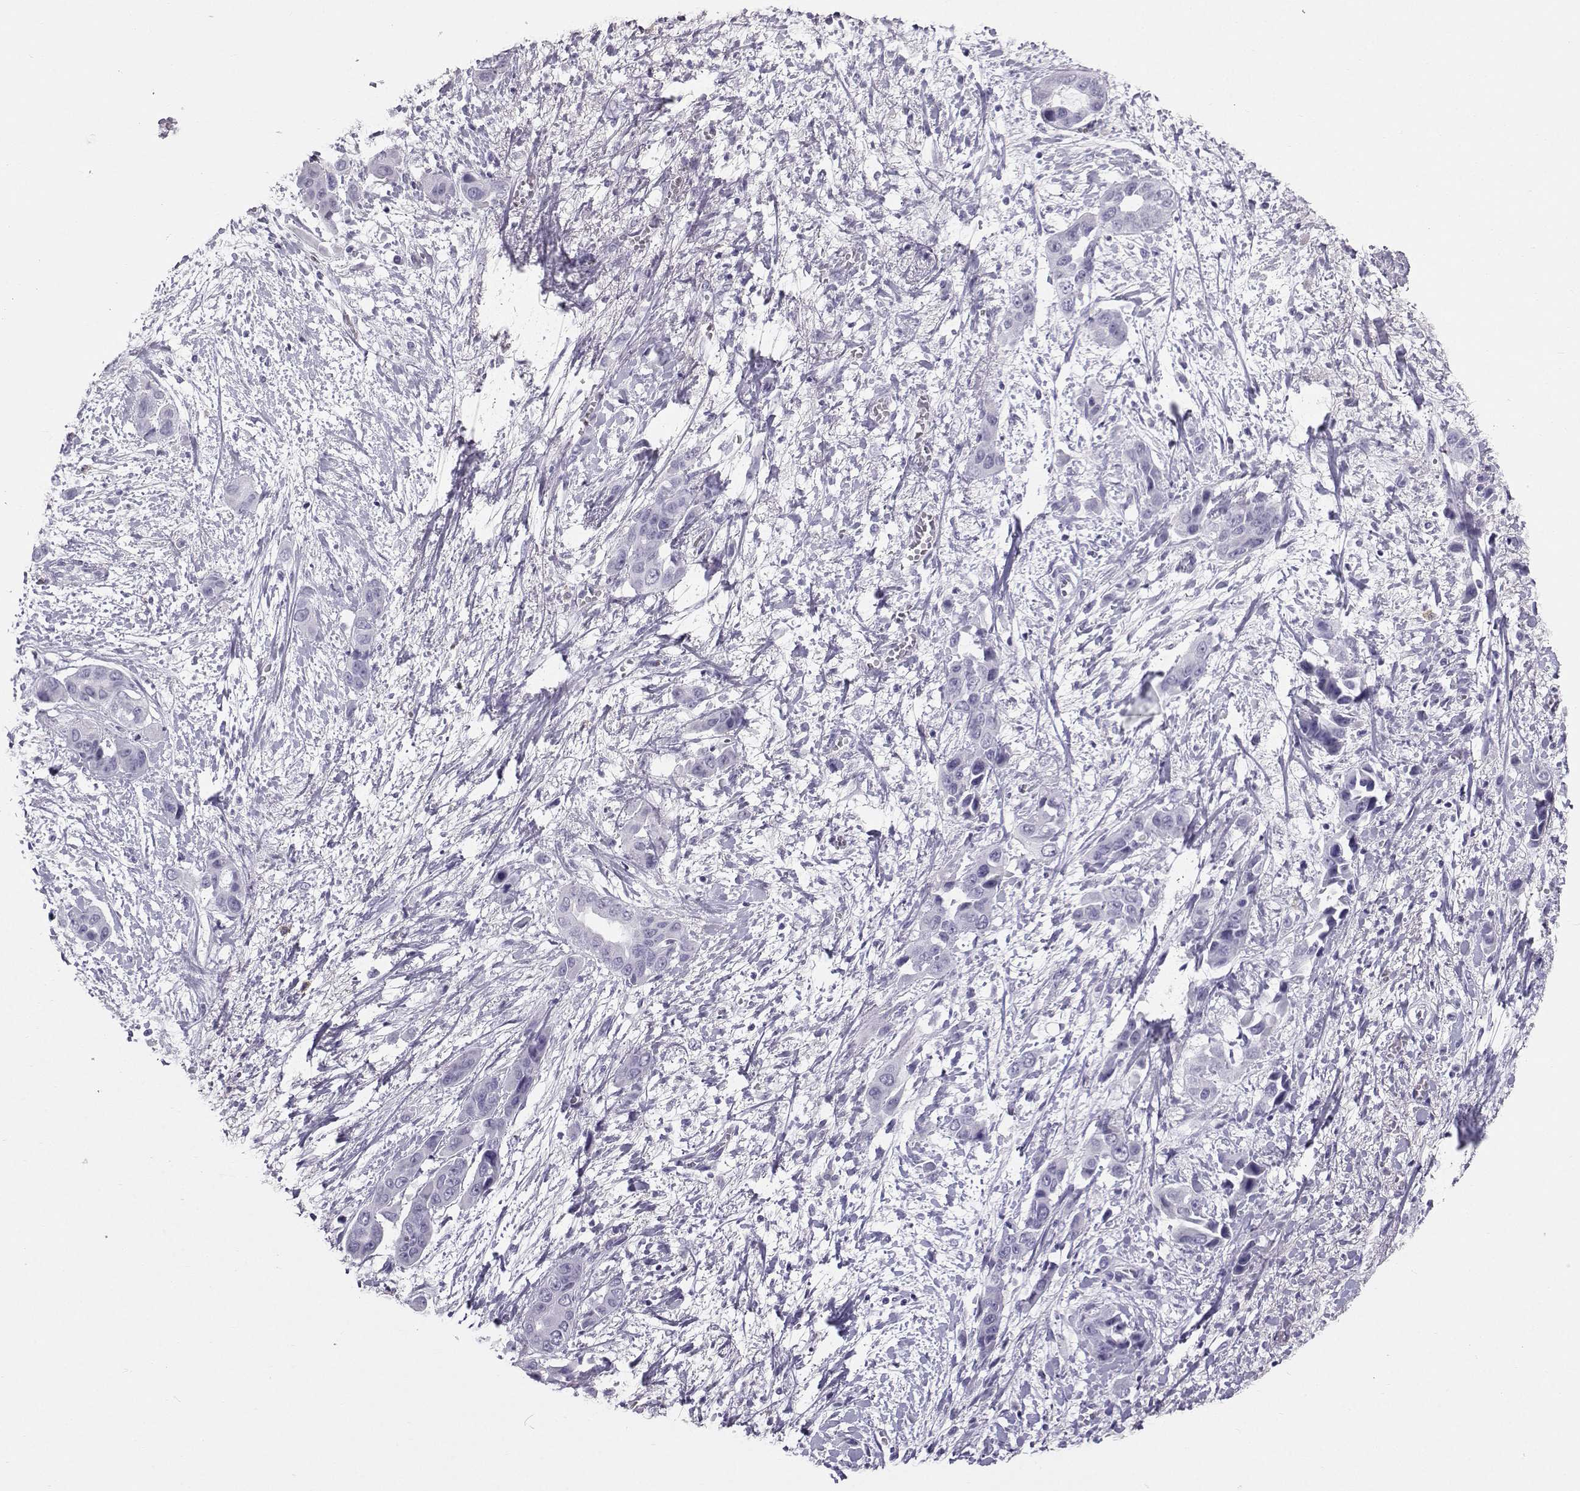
{"staining": {"intensity": "negative", "quantity": "none", "location": "none"}, "tissue": "liver cancer", "cell_type": "Tumor cells", "image_type": "cancer", "snomed": [{"axis": "morphology", "description": "Cholangiocarcinoma"}, {"axis": "topography", "description": "Liver"}], "caption": "Liver cholangiocarcinoma was stained to show a protein in brown. There is no significant staining in tumor cells. Brightfield microscopy of immunohistochemistry (IHC) stained with DAB (brown) and hematoxylin (blue), captured at high magnification.", "gene": "IQCD", "patient": {"sex": "female", "age": 52}}